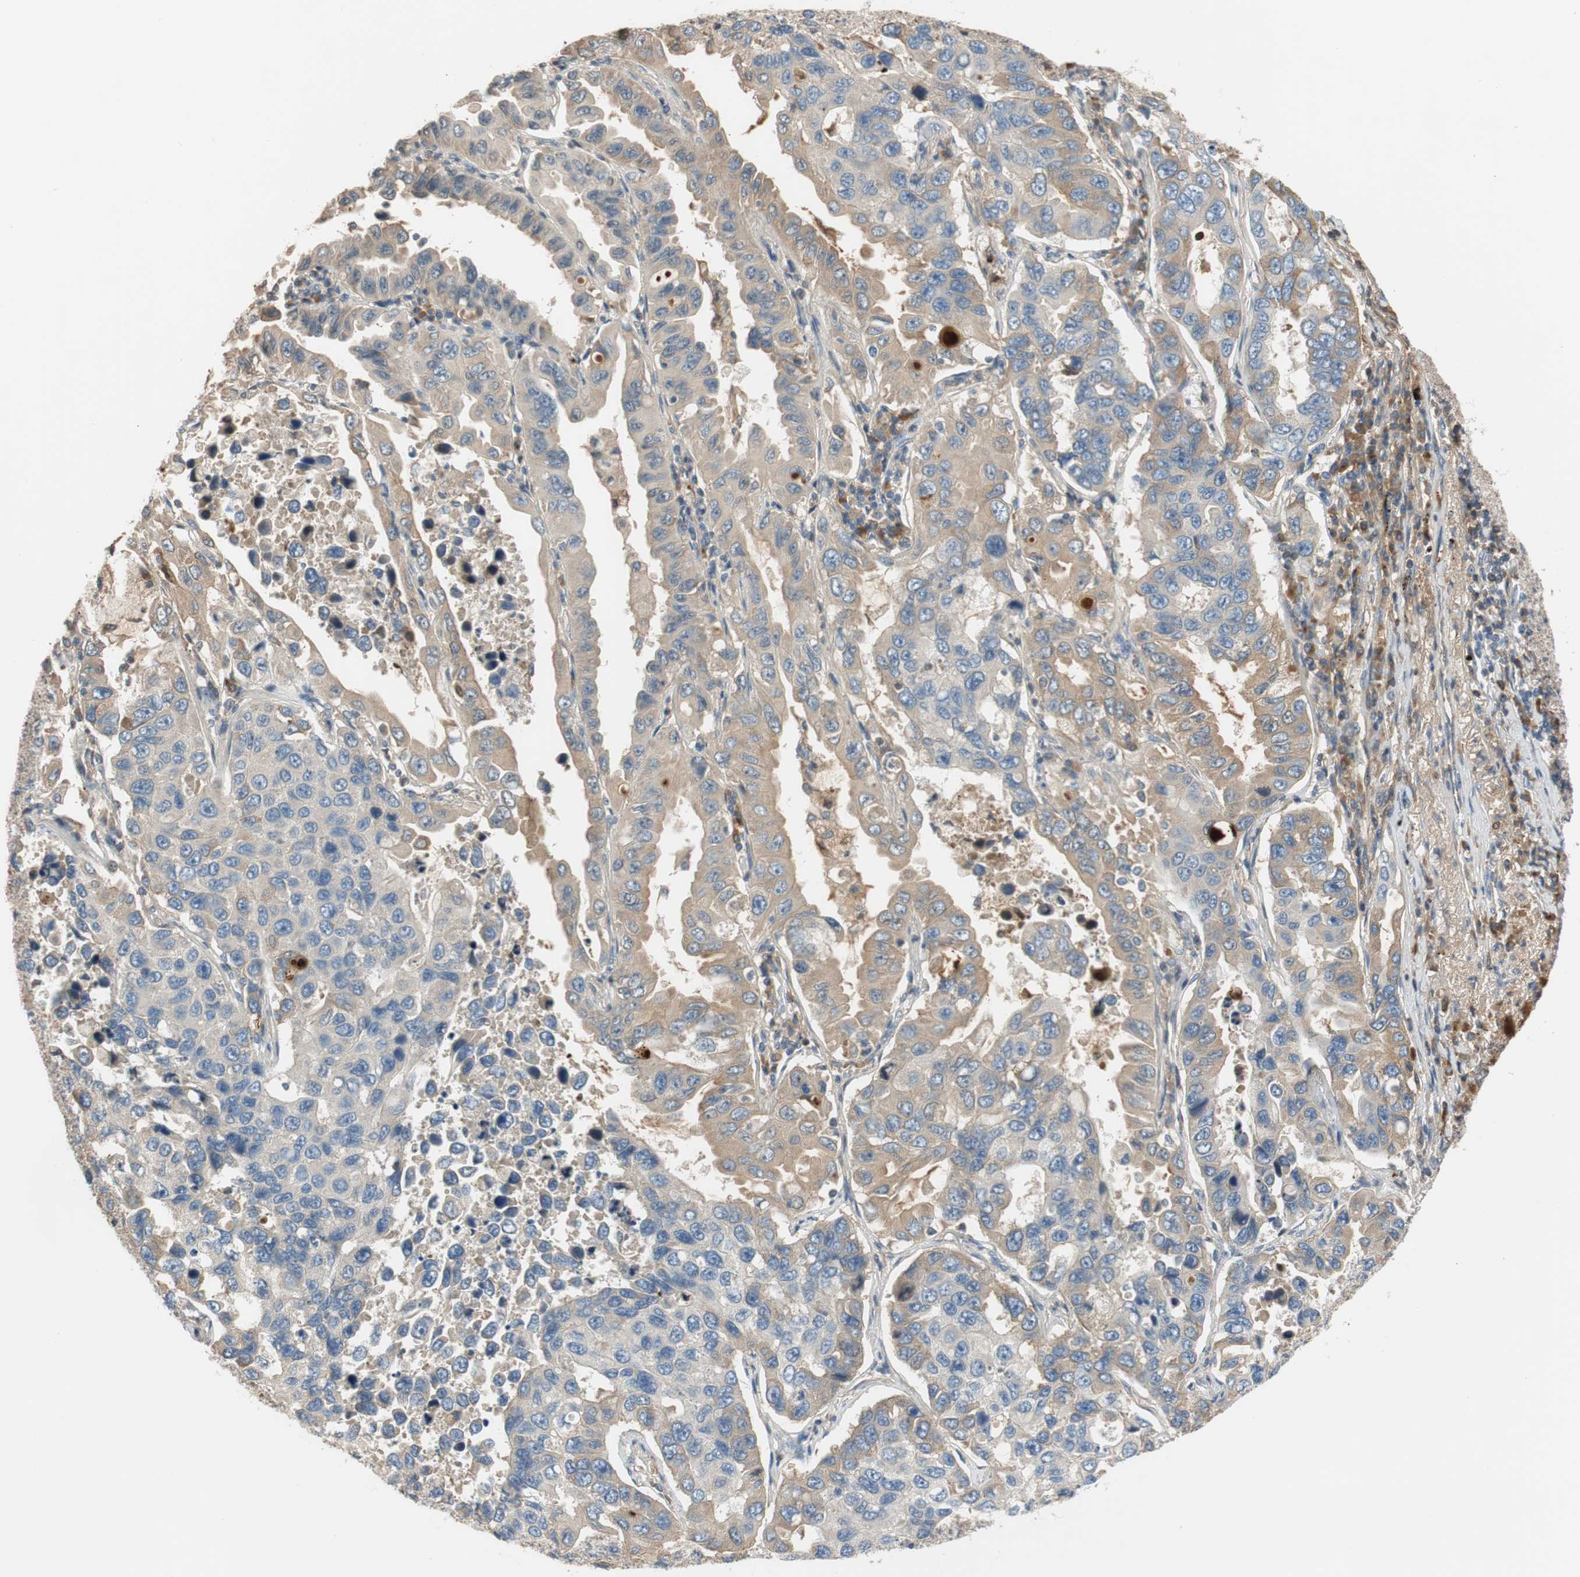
{"staining": {"intensity": "weak", "quantity": ">75%", "location": "cytoplasmic/membranous"}, "tissue": "lung cancer", "cell_type": "Tumor cells", "image_type": "cancer", "snomed": [{"axis": "morphology", "description": "Adenocarcinoma, NOS"}, {"axis": "topography", "description": "Lung"}], "caption": "Adenocarcinoma (lung) tissue exhibits weak cytoplasmic/membranous staining in approximately >75% of tumor cells (brown staining indicates protein expression, while blue staining denotes nuclei).", "gene": "C4A", "patient": {"sex": "male", "age": 64}}